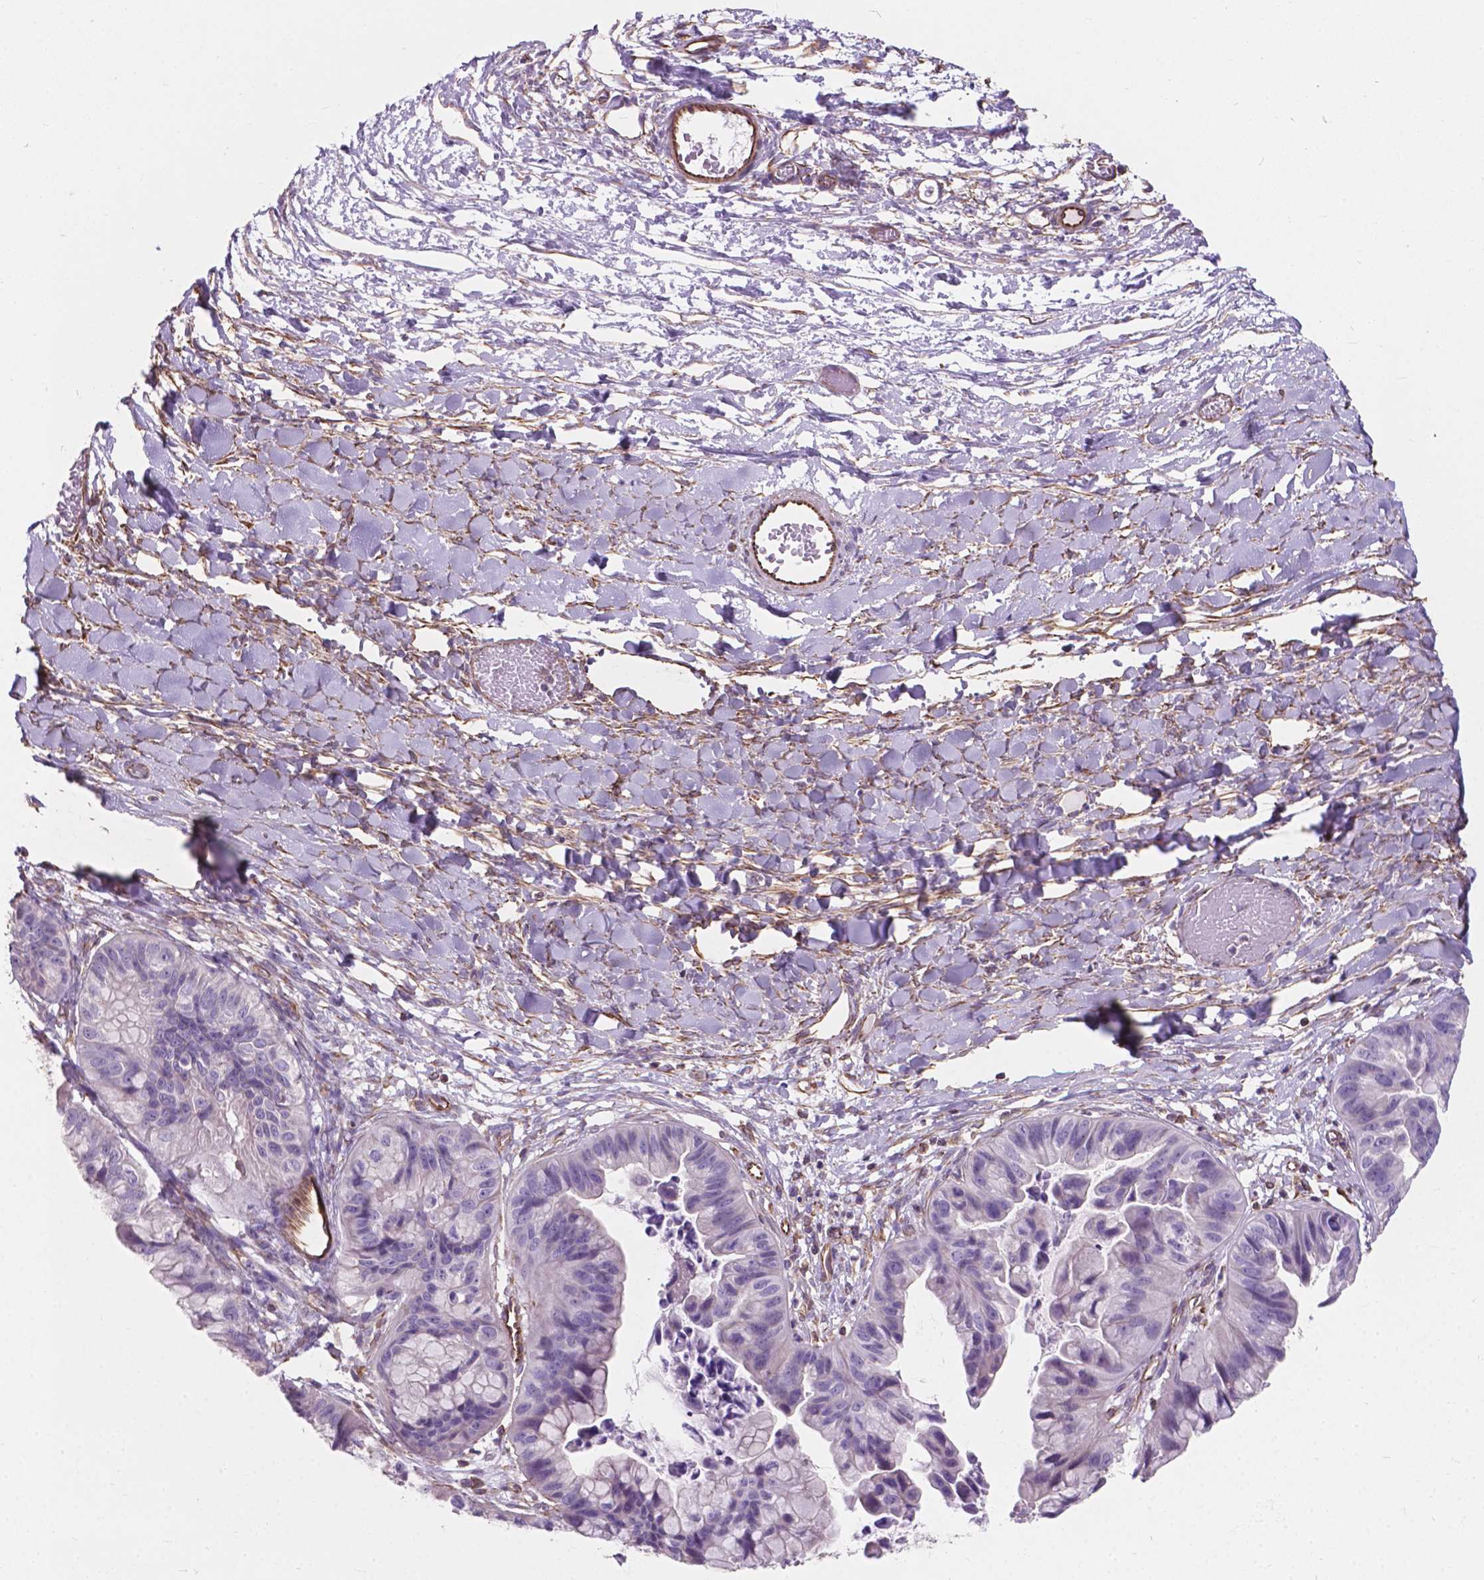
{"staining": {"intensity": "negative", "quantity": "none", "location": "none"}, "tissue": "ovarian cancer", "cell_type": "Tumor cells", "image_type": "cancer", "snomed": [{"axis": "morphology", "description": "Cystadenocarcinoma, mucinous, NOS"}, {"axis": "topography", "description": "Ovary"}], "caption": "Protein analysis of ovarian mucinous cystadenocarcinoma shows no significant positivity in tumor cells.", "gene": "AMOT", "patient": {"sex": "female", "age": 76}}